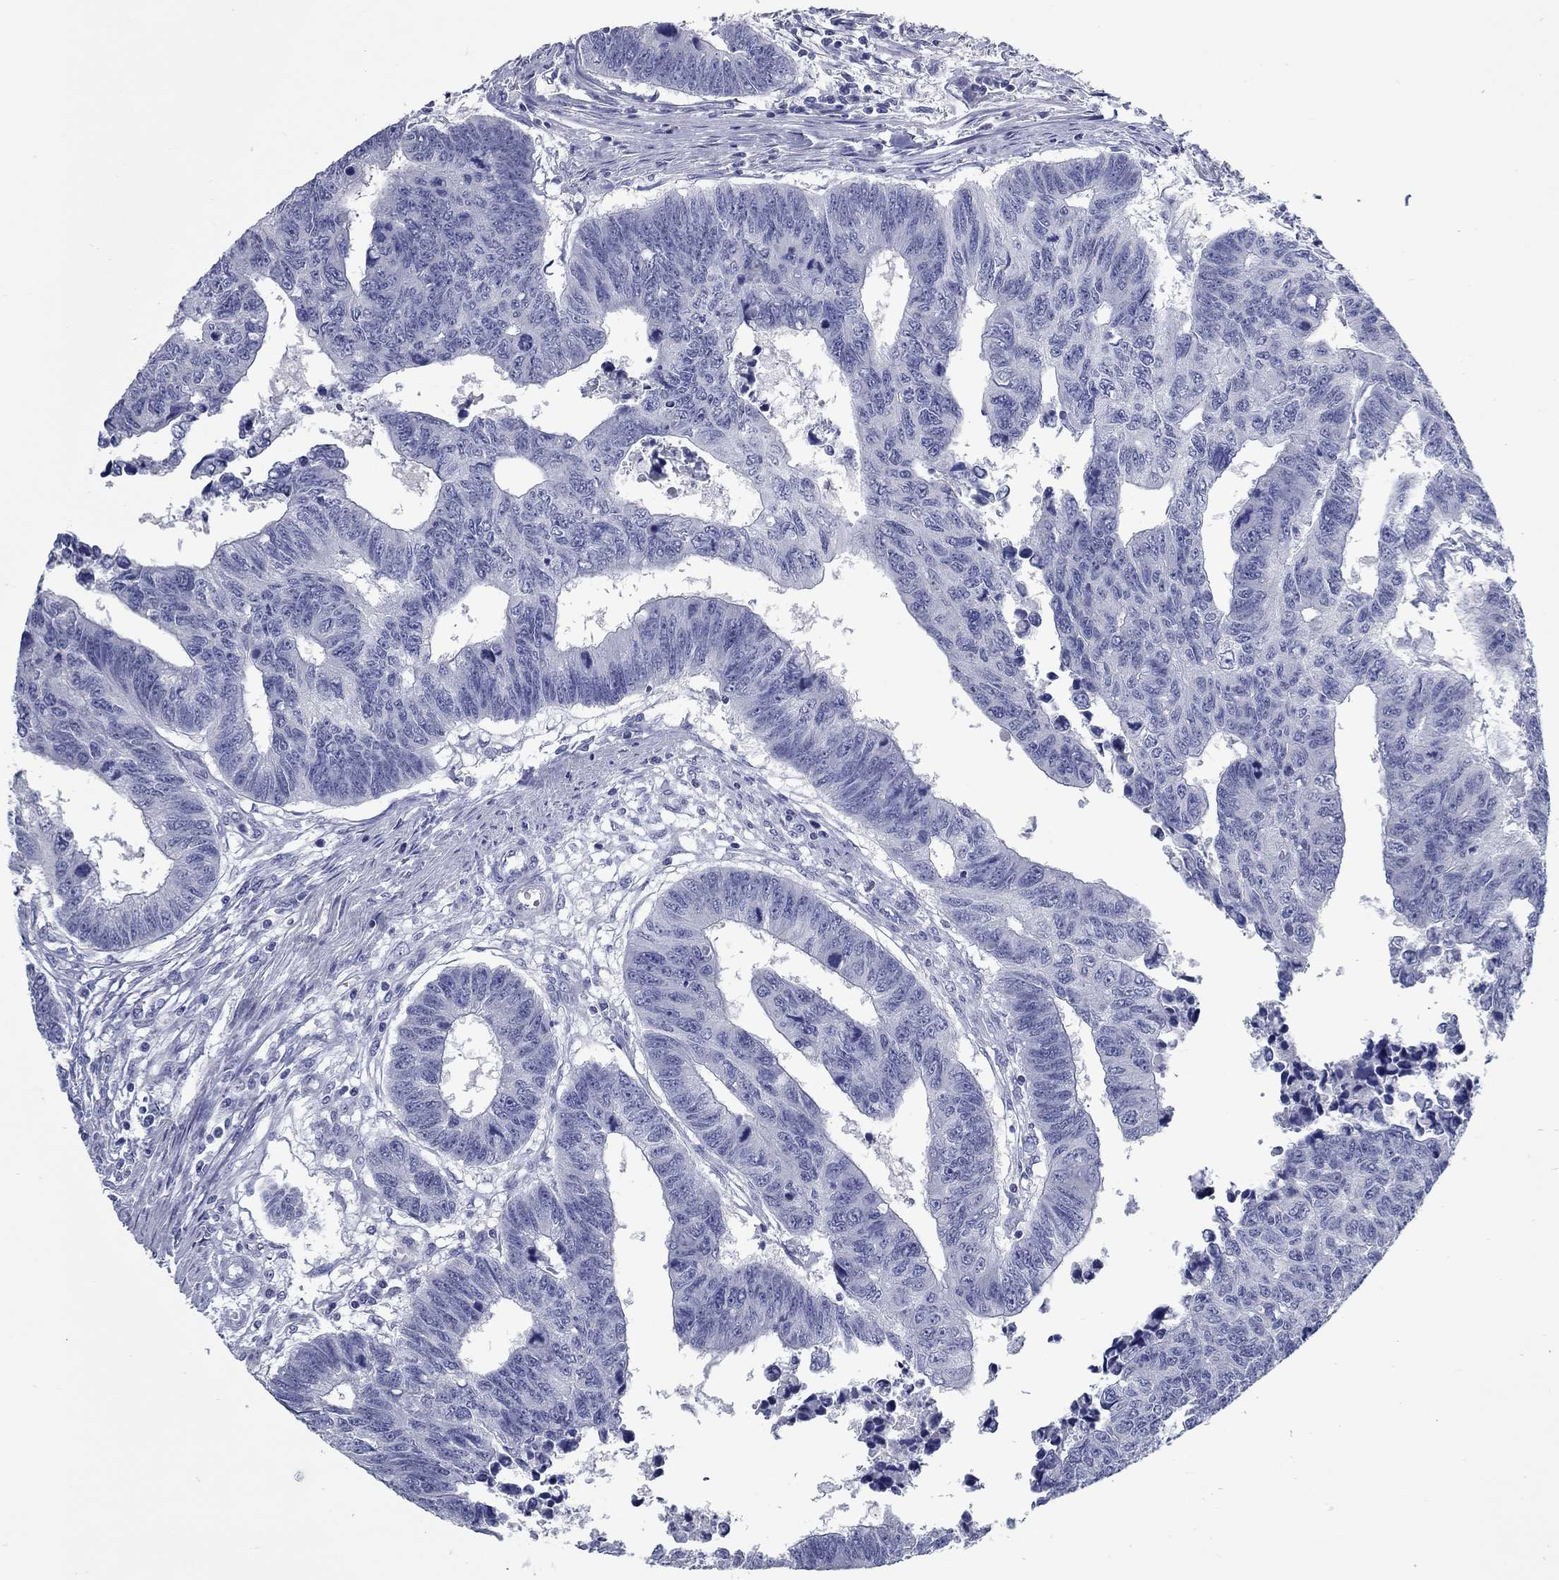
{"staining": {"intensity": "negative", "quantity": "none", "location": "none"}, "tissue": "colorectal cancer", "cell_type": "Tumor cells", "image_type": "cancer", "snomed": [{"axis": "morphology", "description": "Adenocarcinoma, NOS"}, {"axis": "topography", "description": "Rectum"}], "caption": "This is an IHC histopathology image of human colorectal adenocarcinoma. There is no staining in tumor cells.", "gene": "KIRREL2", "patient": {"sex": "female", "age": 85}}